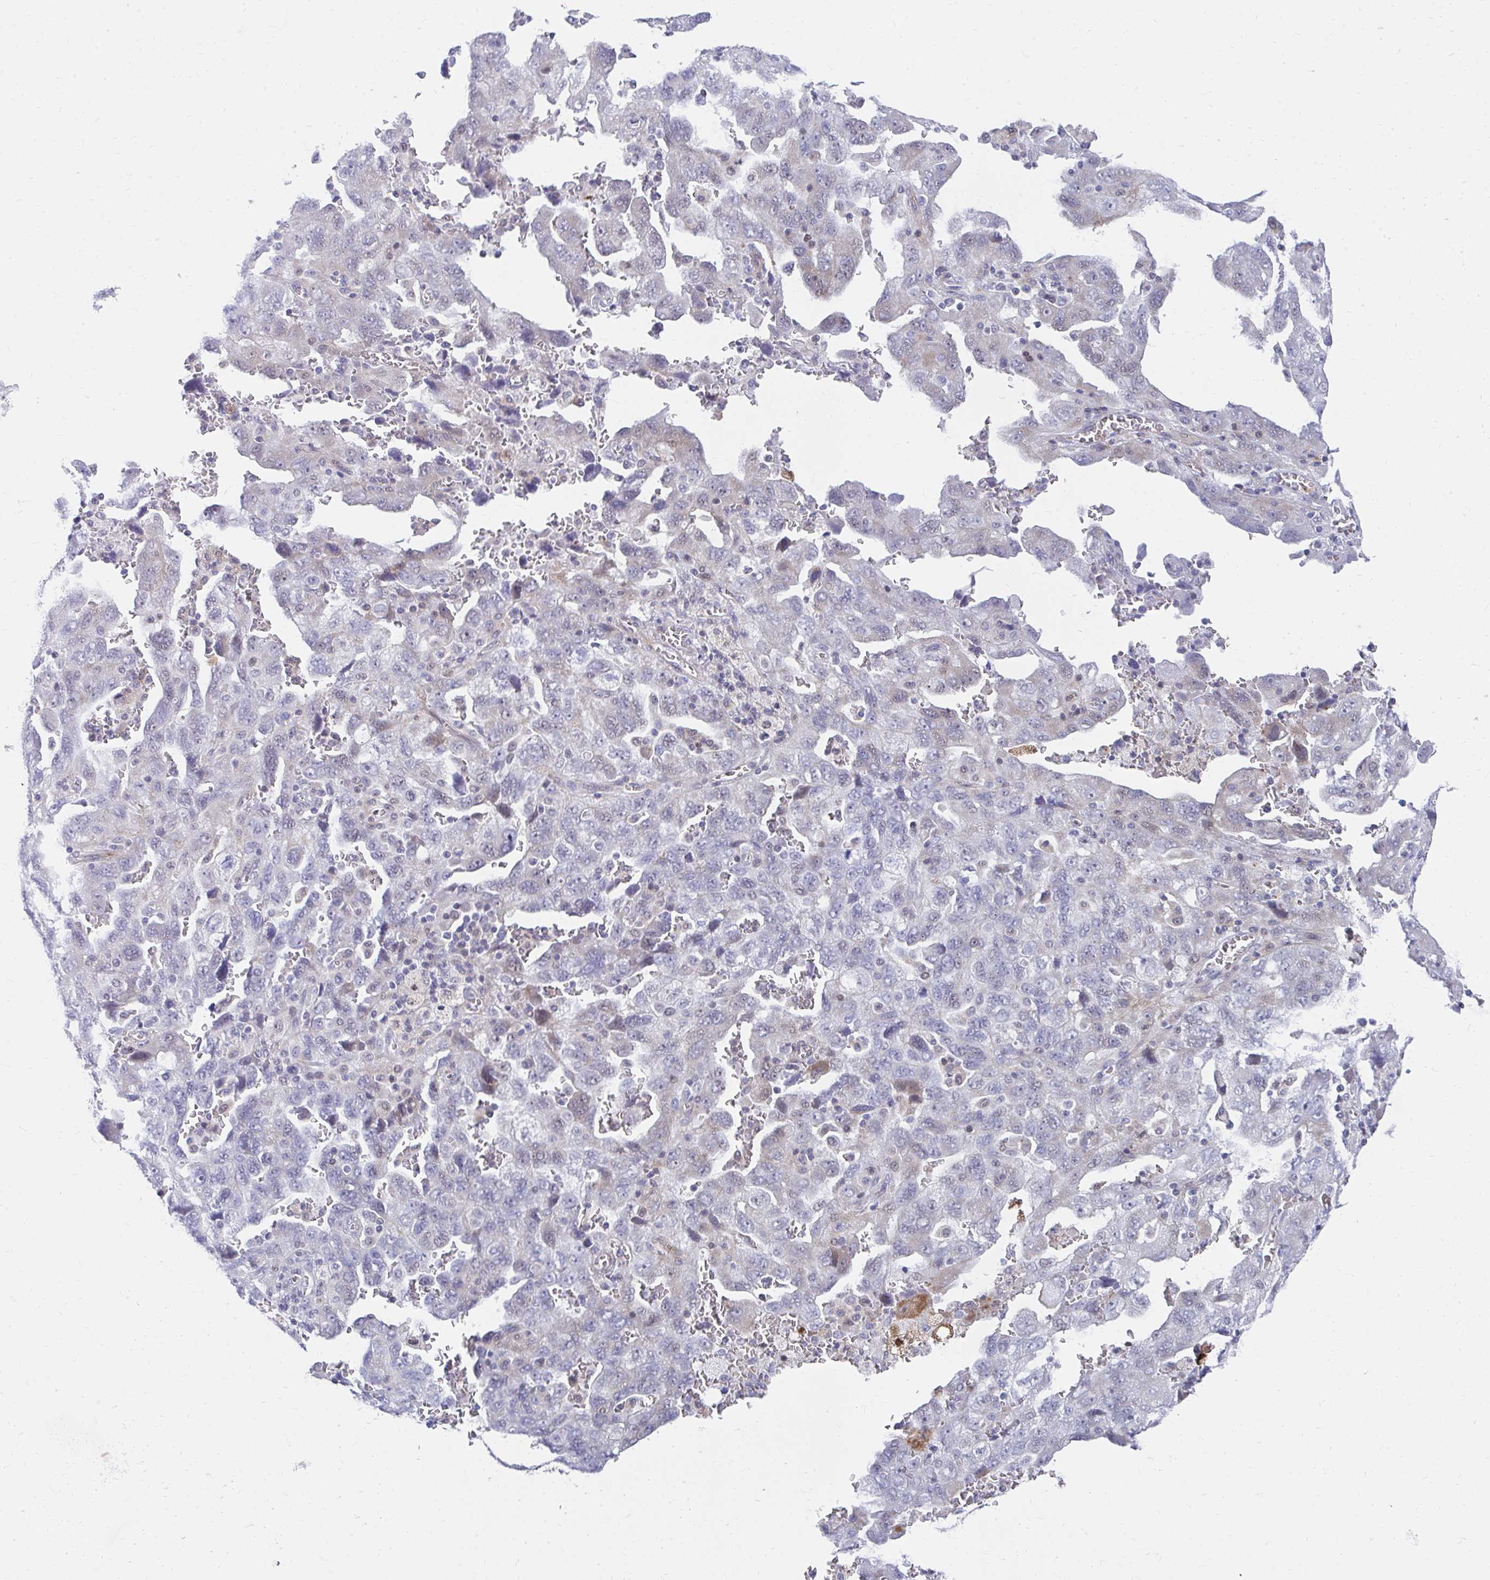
{"staining": {"intensity": "negative", "quantity": "none", "location": "none"}, "tissue": "ovarian cancer", "cell_type": "Tumor cells", "image_type": "cancer", "snomed": [{"axis": "morphology", "description": "Carcinoma, NOS"}, {"axis": "morphology", "description": "Cystadenocarcinoma, serous, NOS"}, {"axis": "topography", "description": "Ovary"}], "caption": "An immunohistochemistry image of carcinoma (ovarian) is shown. There is no staining in tumor cells of carcinoma (ovarian).", "gene": "CSTB", "patient": {"sex": "female", "age": 69}}